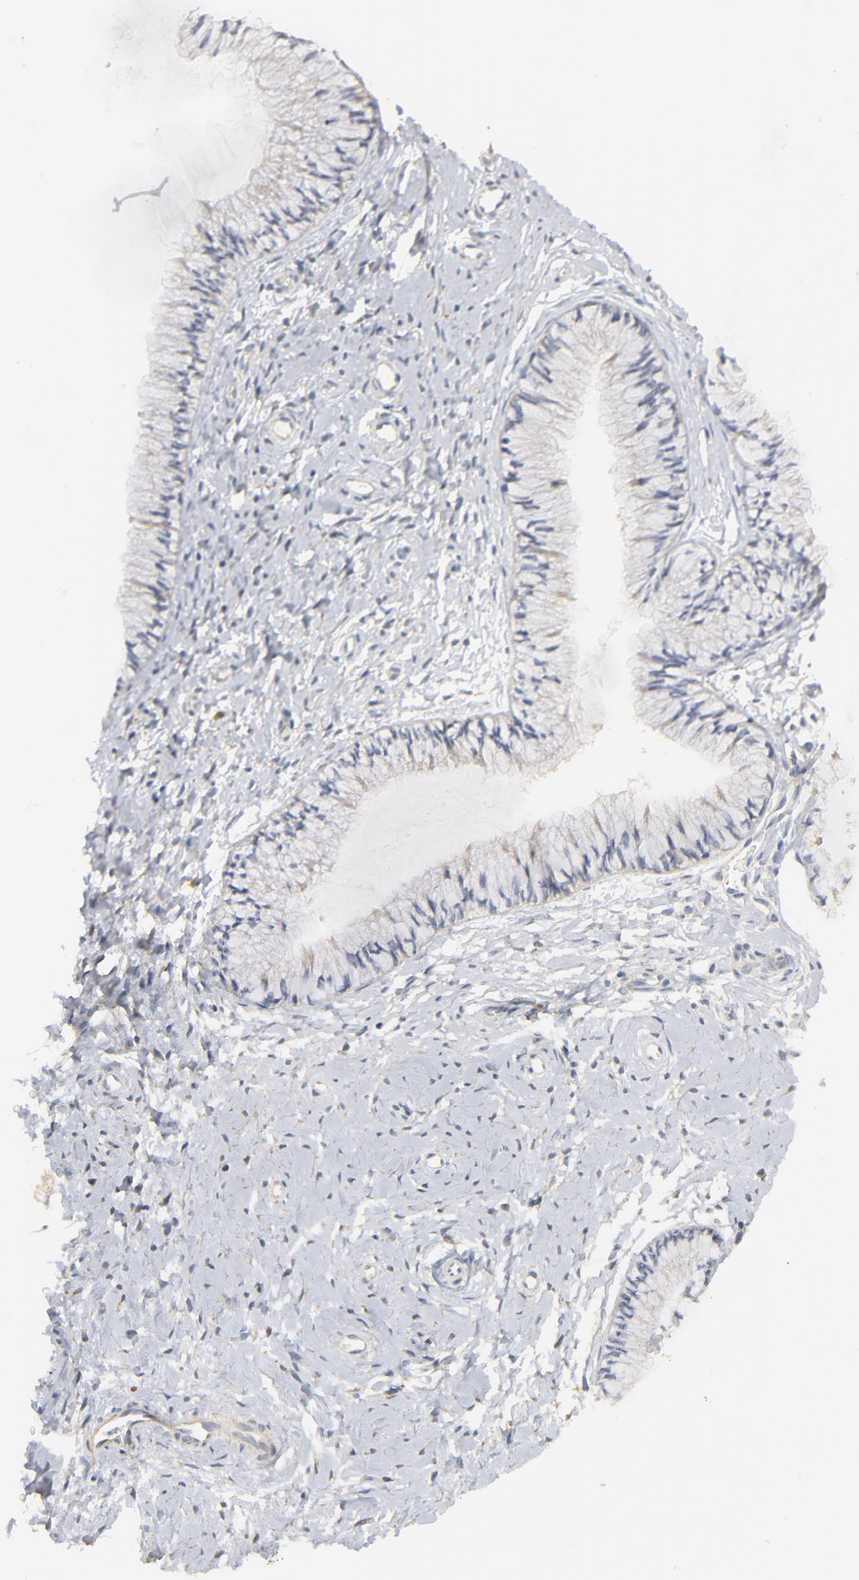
{"staining": {"intensity": "weak", "quantity": ">75%", "location": "cytoplasmic/membranous"}, "tissue": "cervix", "cell_type": "Glandular cells", "image_type": "normal", "snomed": [{"axis": "morphology", "description": "Normal tissue, NOS"}, {"axis": "topography", "description": "Cervix"}], "caption": "Weak cytoplasmic/membranous positivity is appreciated in approximately >75% of glandular cells in benign cervix.", "gene": "ZDHHC8", "patient": {"sex": "female", "age": 46}}